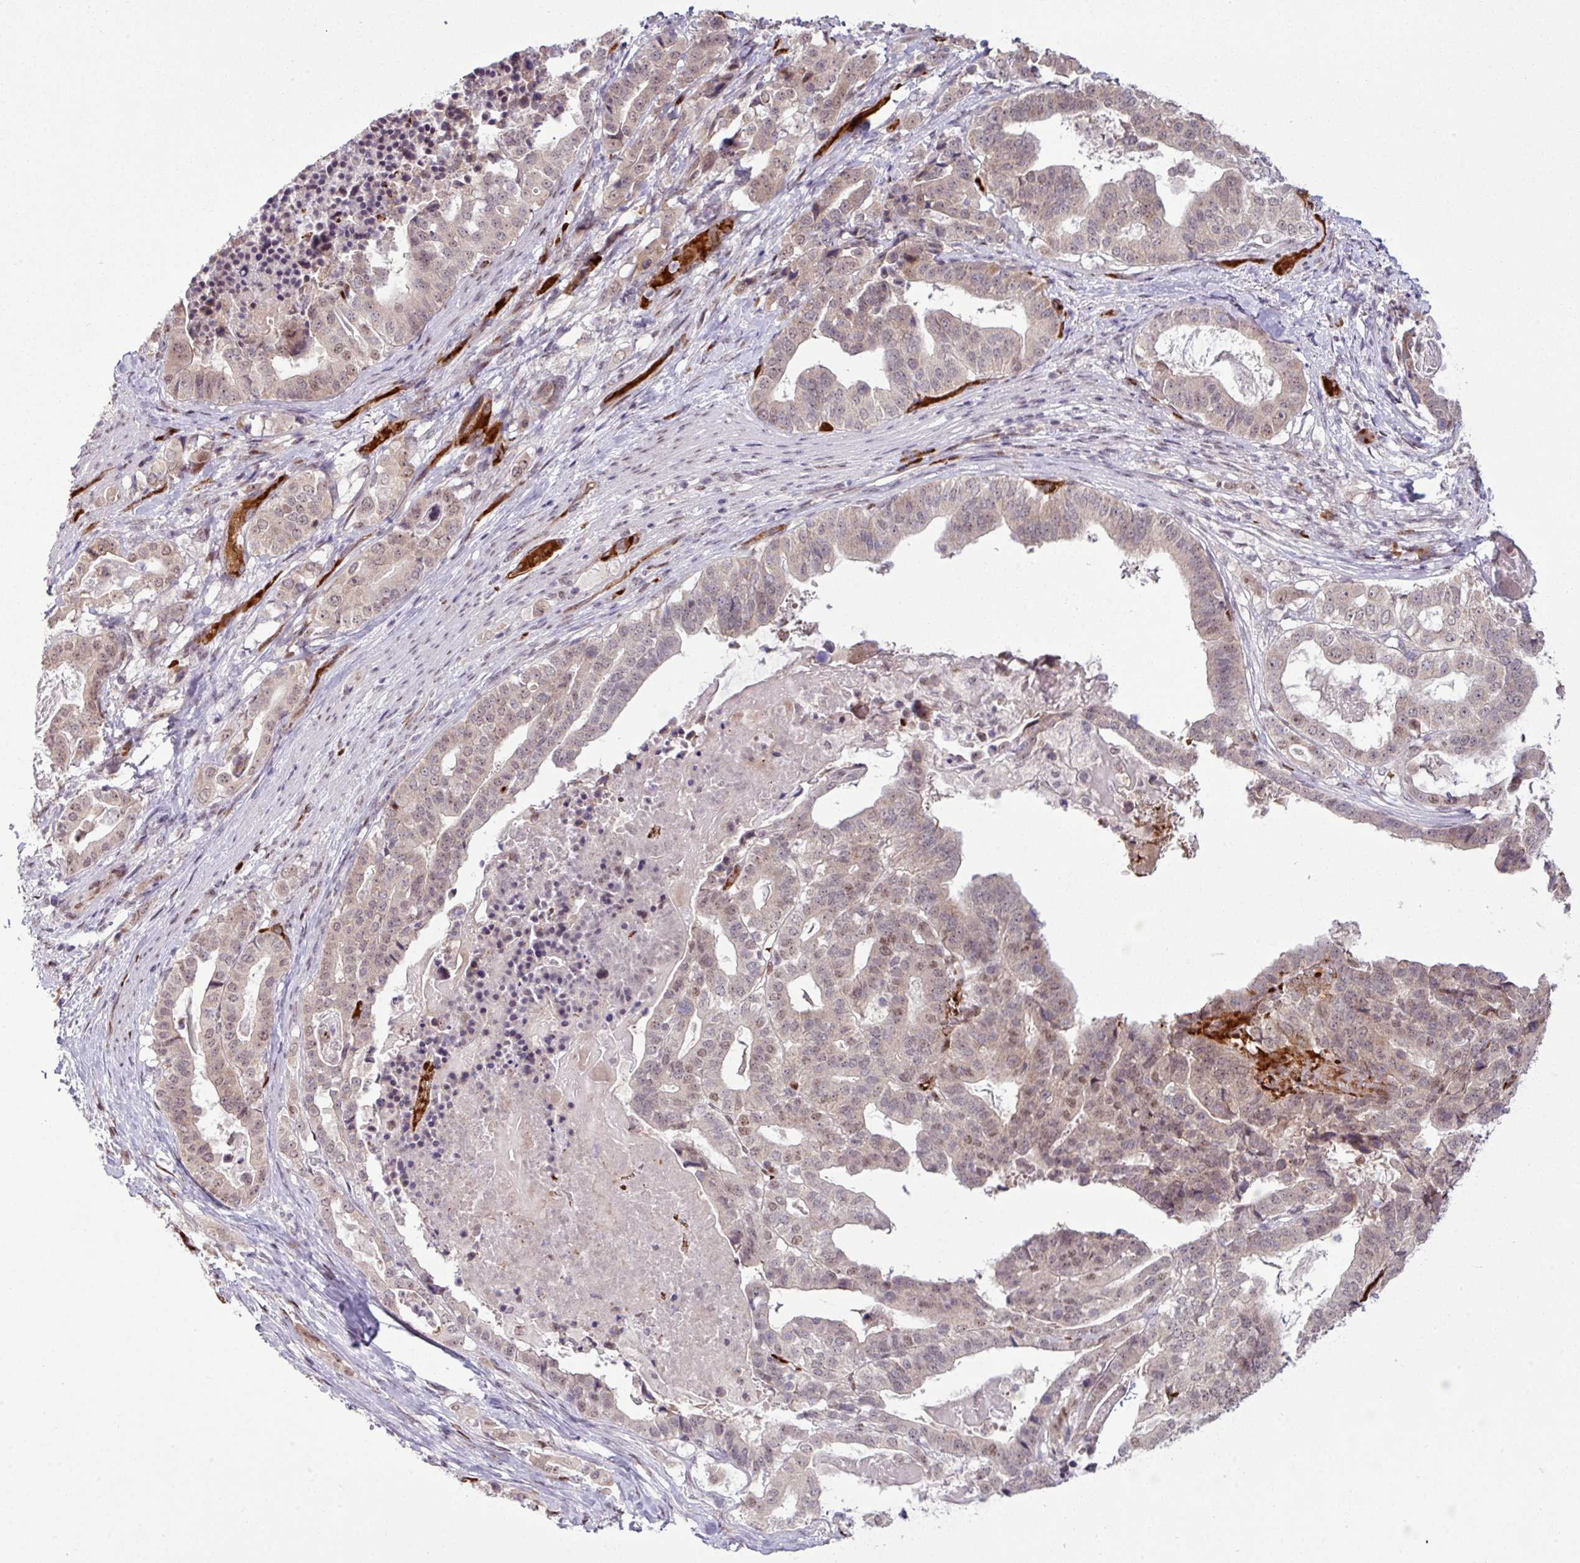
{"staining": {"intensity": "weak", "quantity": "25%-75%", "location": "cytoplasmic/membranous,nuclear"}, "tissue": "stomach cancer", "cell_type": "Tumor cells", "image_type": "cancer", "snomed": [{"axis": "morphology", "description": "Adenocarcinoma, NOS"}, {"axis": "topography", "description": "Stomach"}], "caption": "Brown immunohistochemical staining in human stomach cancer displays weak cytoplasmic/membranous and nuclear staining in approximately 25%-75% of tumor cells.", "gene": "PRDM5", "patient": {"sex": "male", "age": 48}}